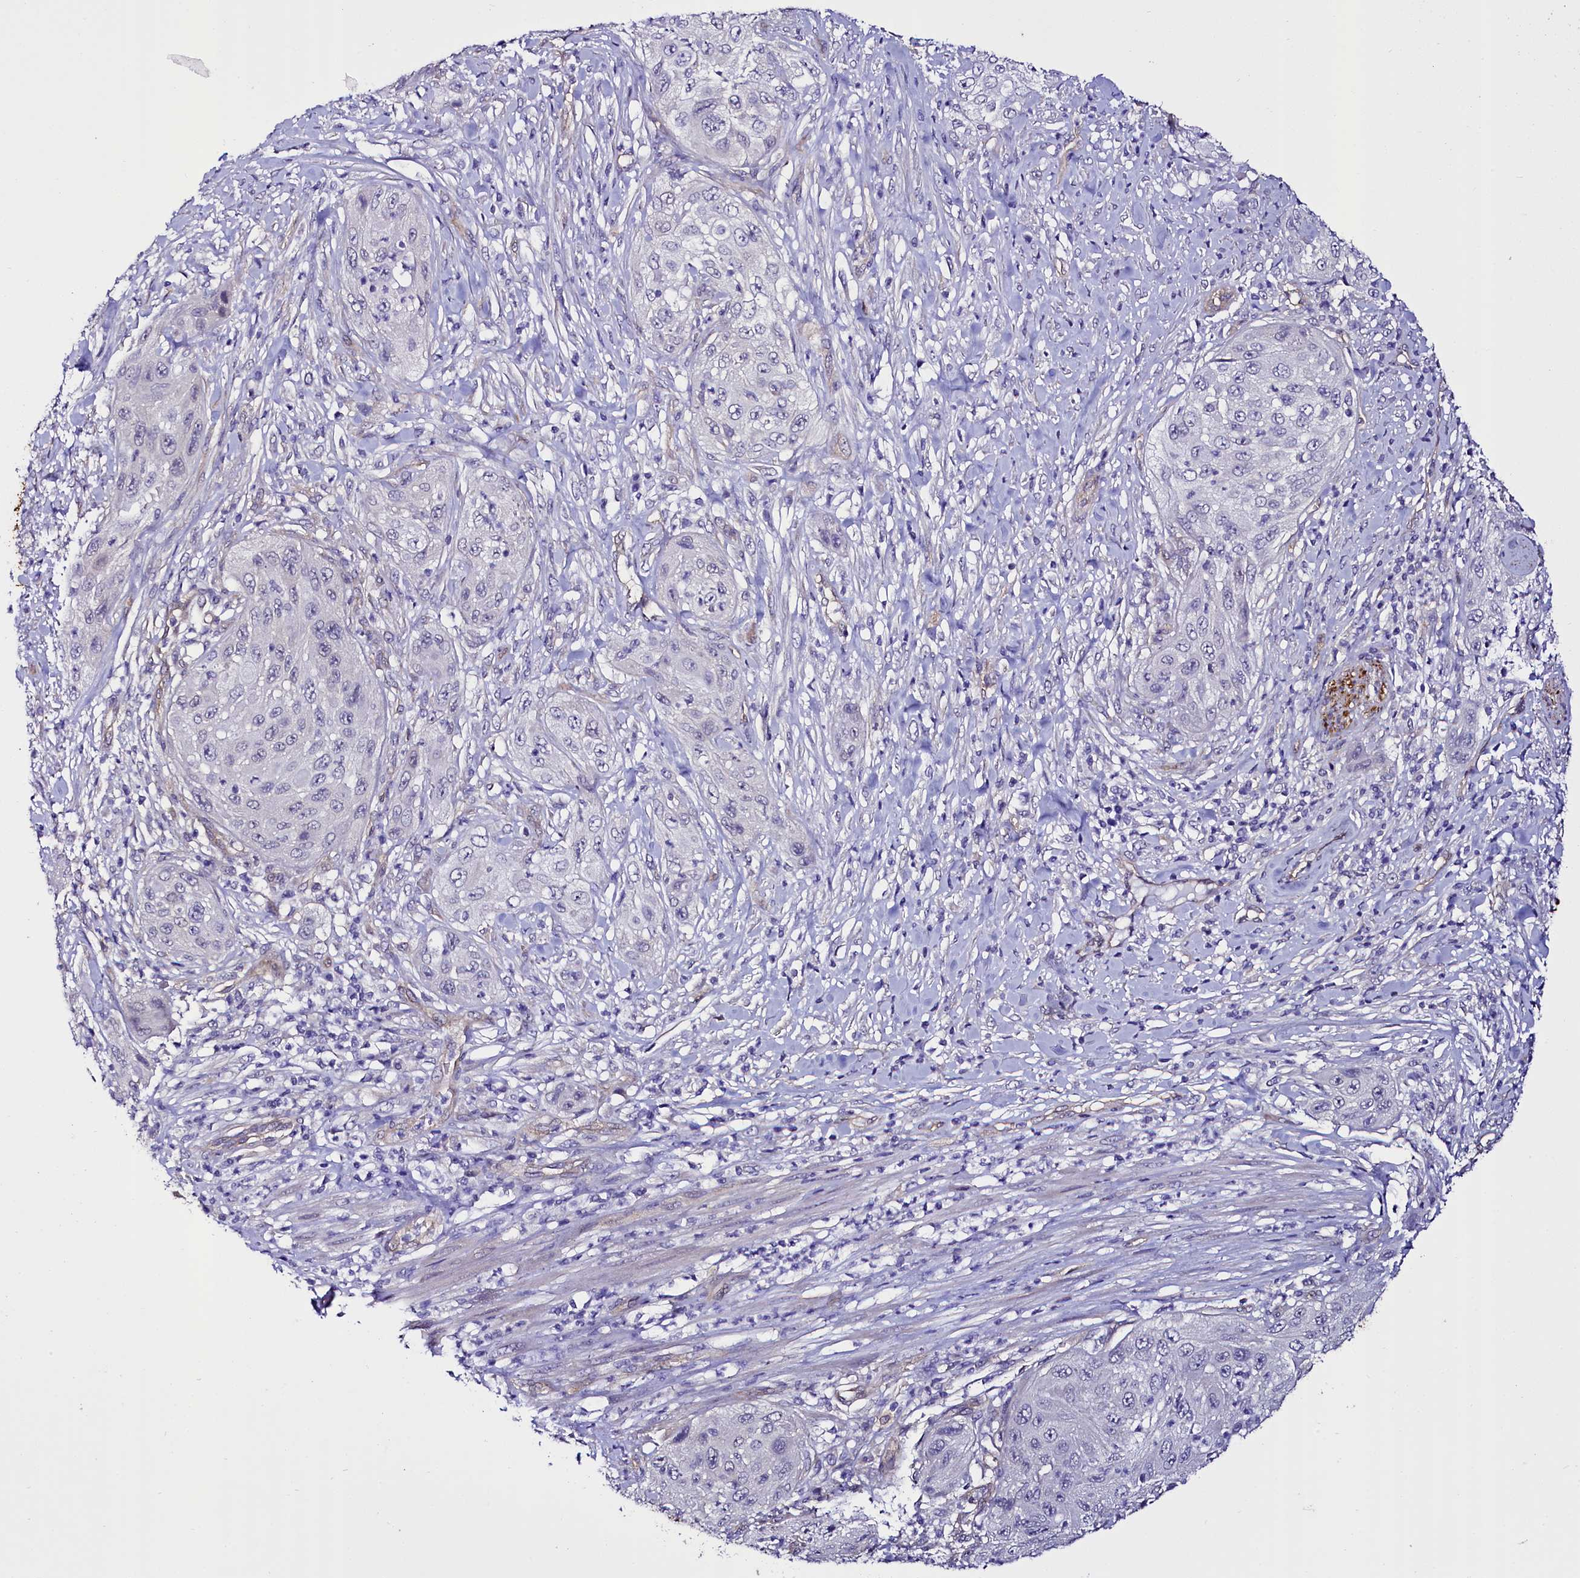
{"staining": {"intensity": "negative", "quantity": "none", "location": "none"}, "tissue": "cervical cancer", "cell_type": "Tumor cells", "image_type": "cancer", "snomed": [{"axis": "morphology", "description": "Squamous cell carcinoma, NOS"}, {"axis": "topography", "description": "Cervix"}], "caption": "There is no significant staining in tumor cells of cervical cancer.", "gene": "STXBP1", "patient": {"sex": "female", "age": 42}}